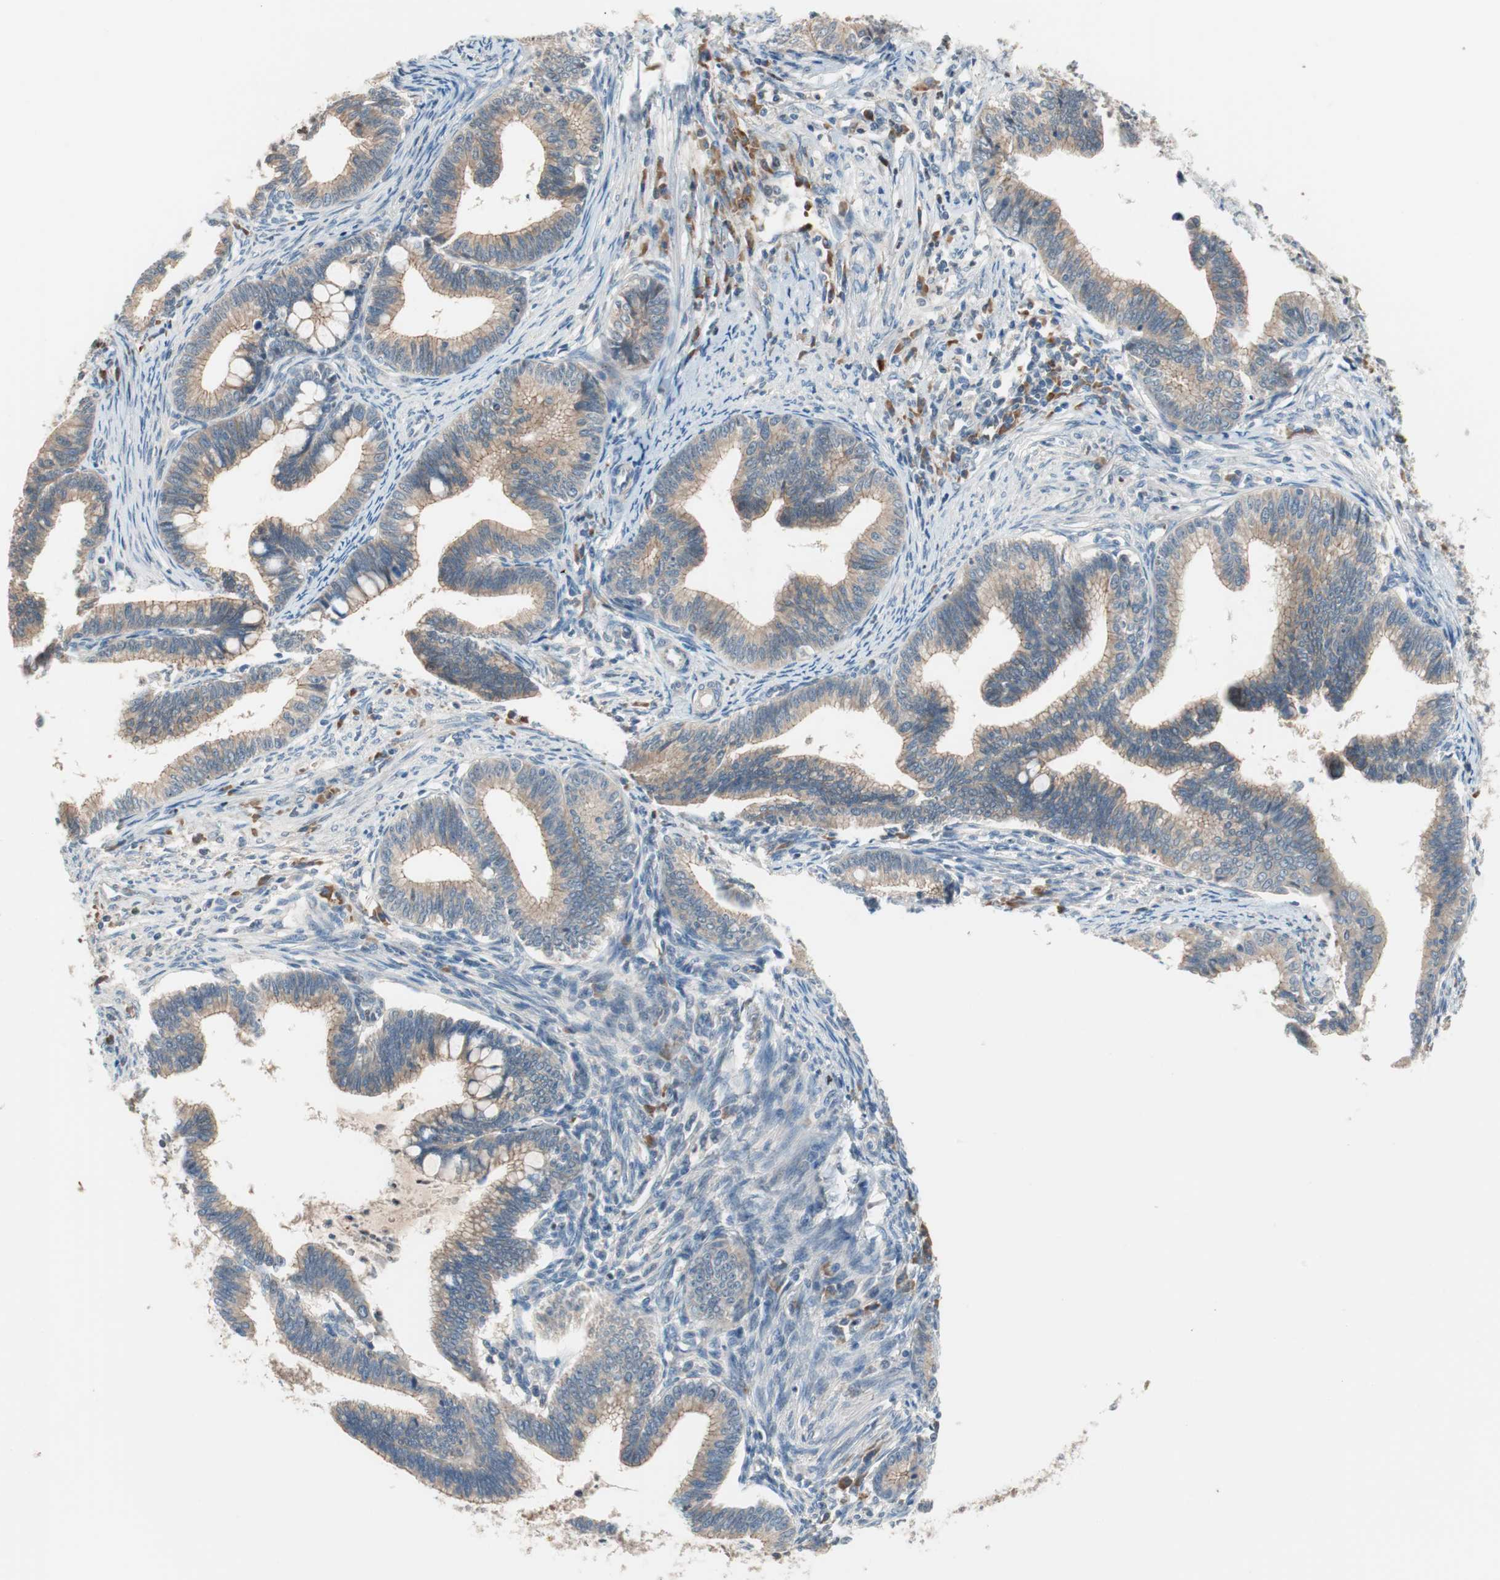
{"staining": {"intensity": "moderate", "quantity": ">75%", "location": "cytoplasmic/membranous"}, "tissue": "cervical cancer", "cell_type": "Tumor cells", "image_type": "cancer", "snomed": [{"axis": "morphology", "description": "Adenocarcinoma, NOS"}, {"axis": "topography", "description": "Cervix"}], "caption": "Immunohistochemical staining of human cervical adenocarcinoma shows medium levels of moderate cytoplasmic/membranous protein expression in about >75% of tumor cells.", "gene": "PCK1", "patient": {"sex": "female", "age": 36}}